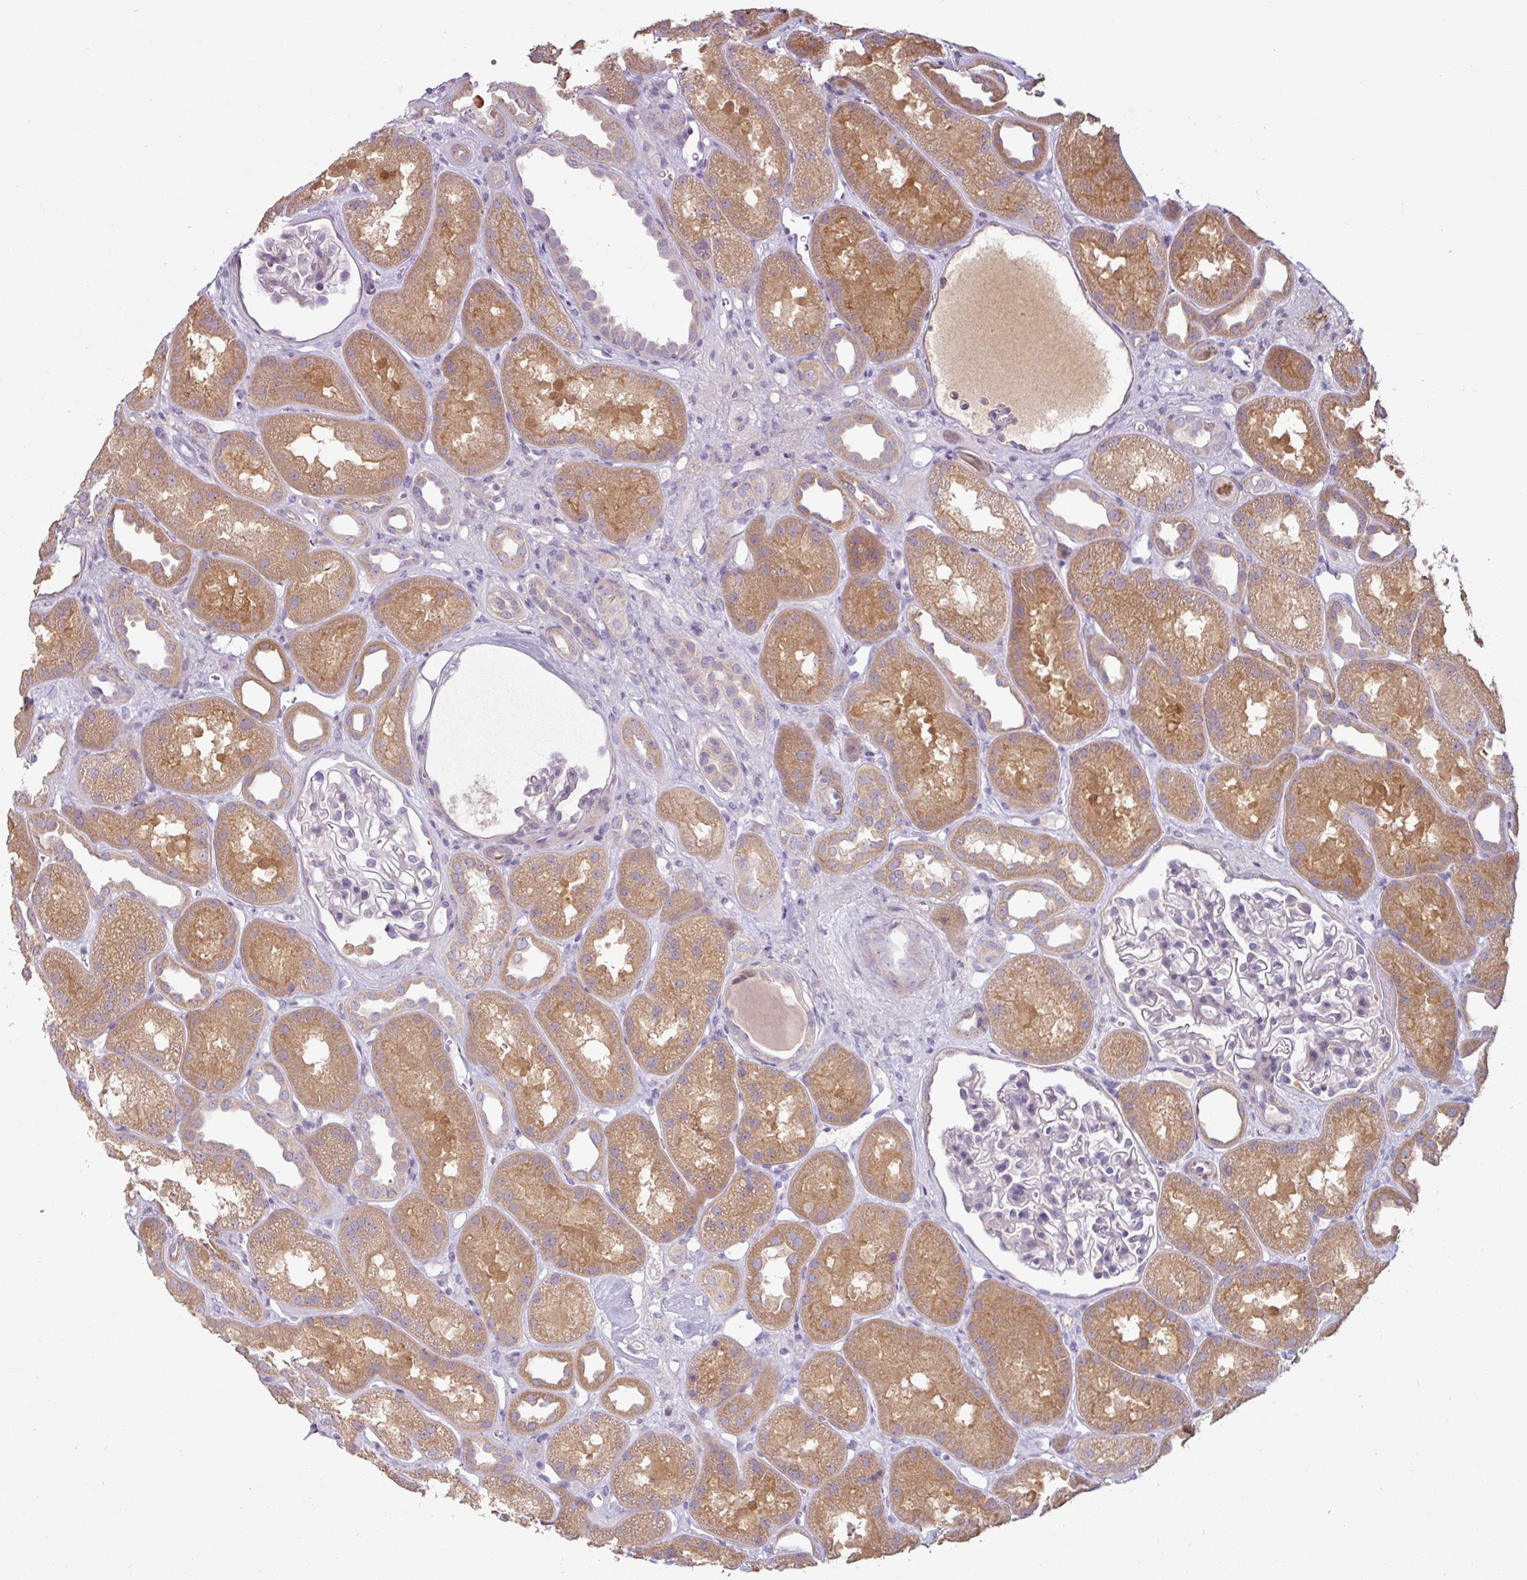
{"staining": {"intensity": "negative", "quantity": "none", "location": "none"}, "tissue": "kidney", "cell_type": "Cells in glomeruli", "image_type": "normal", "snomed": [{"axis": "morphology", "description": "Normal tissue, NOS"}, {"axis": "topography", "description": "Kidney"}], "caption": "Immunohistochemistry (IHC) image of normal human kidney stained for a protein (brown), which reveals no positivity in cells in glomeruli.", "gene": "MTMR14", "patient": {"sex": "male", "age": 61}}